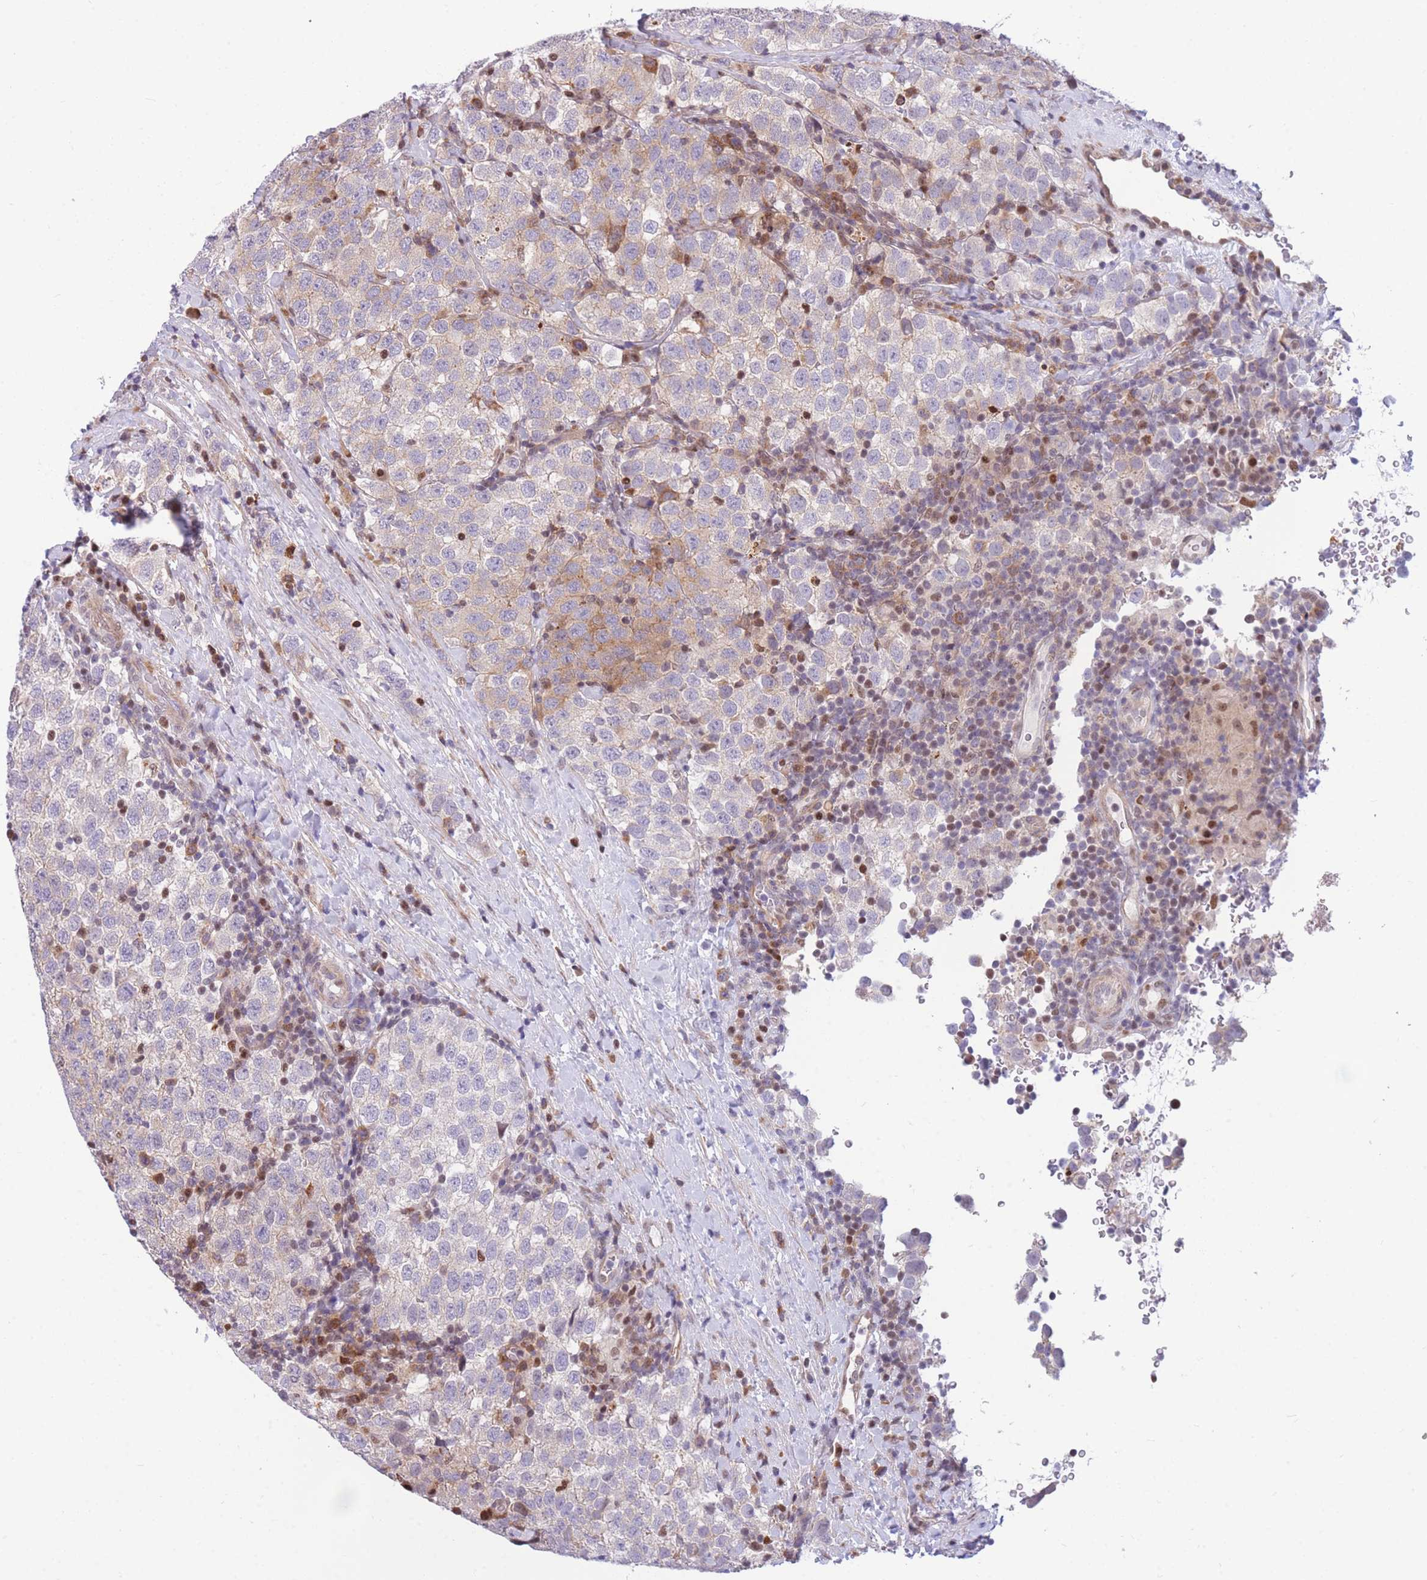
{"staining": {"intensity": "weak", "quantity": "<25%", "location": "cytoplasmic/membranous"}, "tissue": "testis cancer", "cell_type": "Tumor cells", "image_type": "cancer", "snomed": [{"axis": "morphology", "description": "Seminoma, NOS"}, {"axis": "topography", "description": "Testis"}], "caption": "This is an immunohistochemistry image of testis cancer (seminoma). There is no expression in tumor cells.", "gene": "CRACD", "patient": {"sex": "male", "age": 34}}